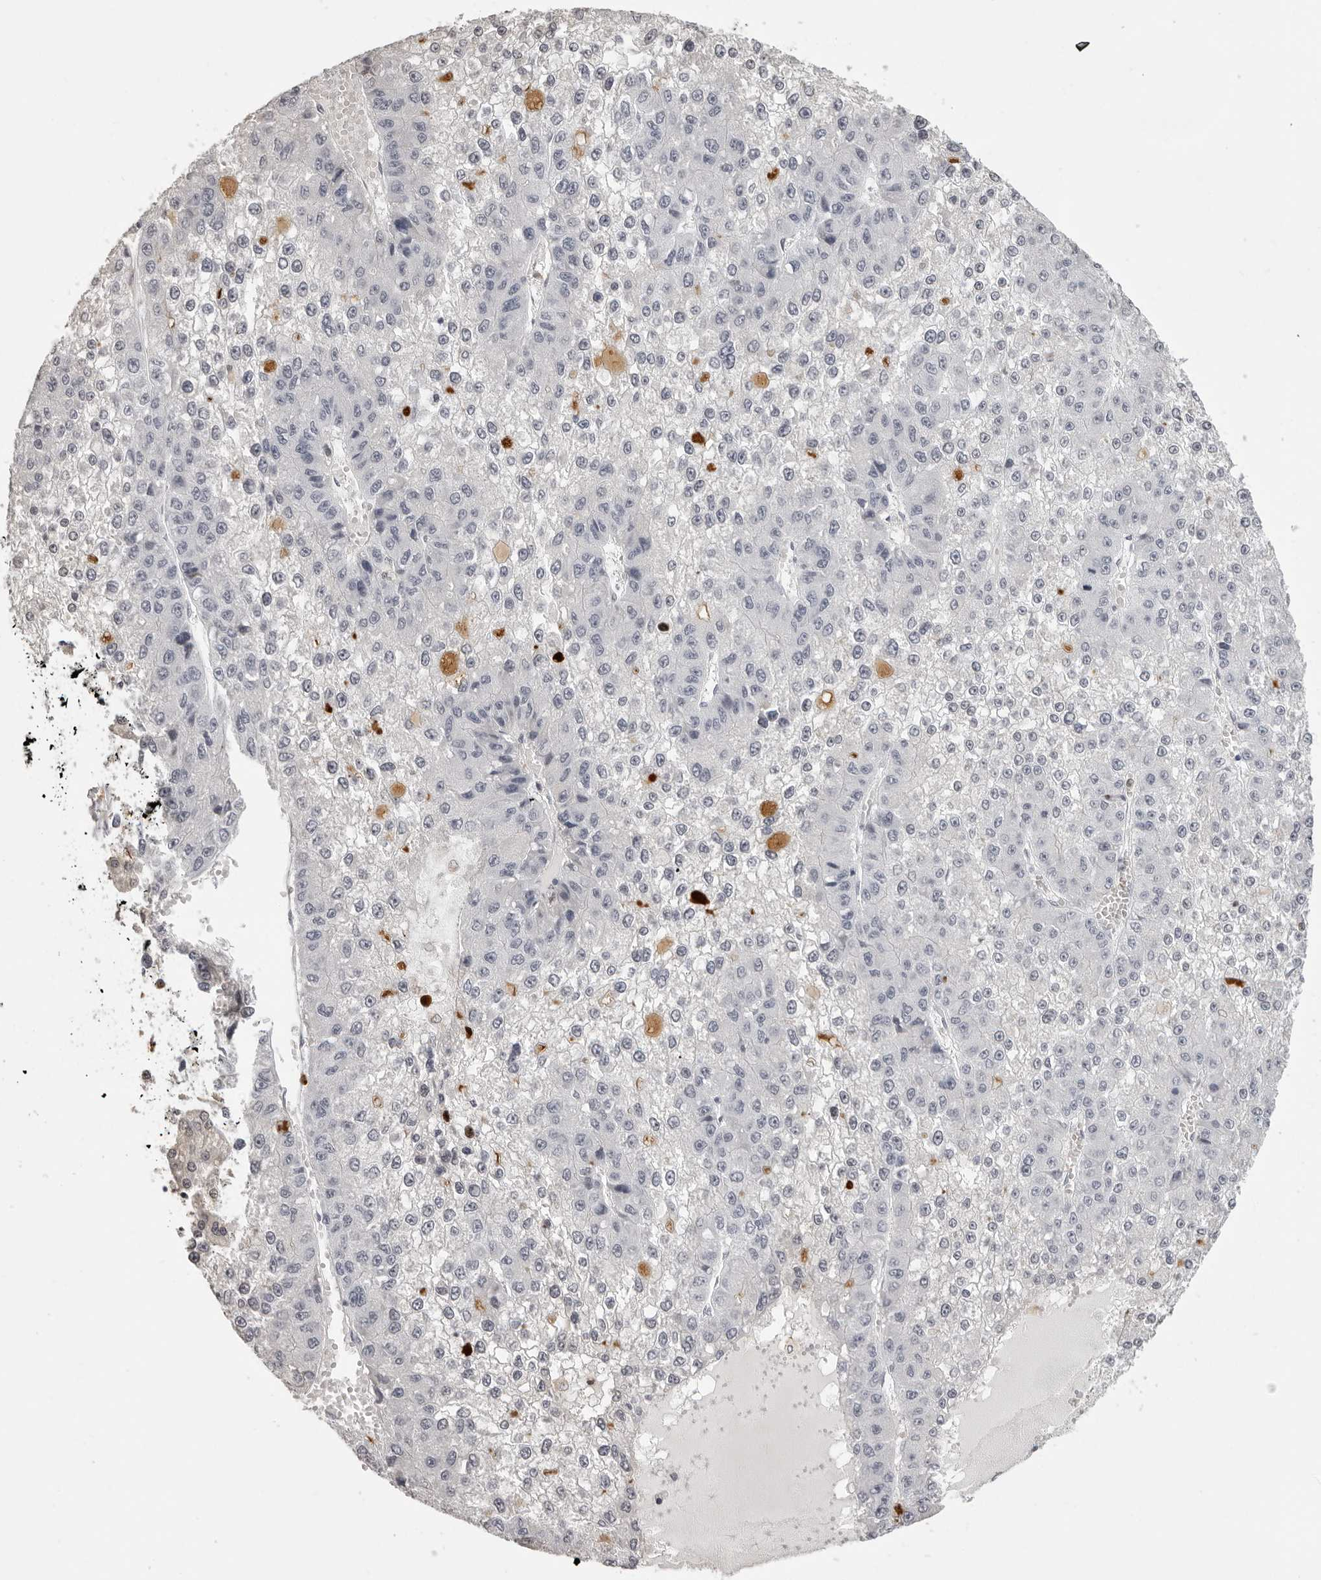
{"staining": {"intensity": "negative", "quantity": "none", "location": "none"}, "tissue": "liver cancer", "cell_type": "Tumor cells", "image_type": "cancer", "snomed": [{"axis": "morphology", "description": "Carcinoma, Hepatocellular, NOS"}, {"axis": "topography", "description": "Liver"}], "caption": "The immunohistochemistry micrograph has no significant staining in tumor cells of liver cancer (hepatocellular carcinoma) tissue.", "gene": "IL31", "patient": {"sex": "female", "age": 73}}